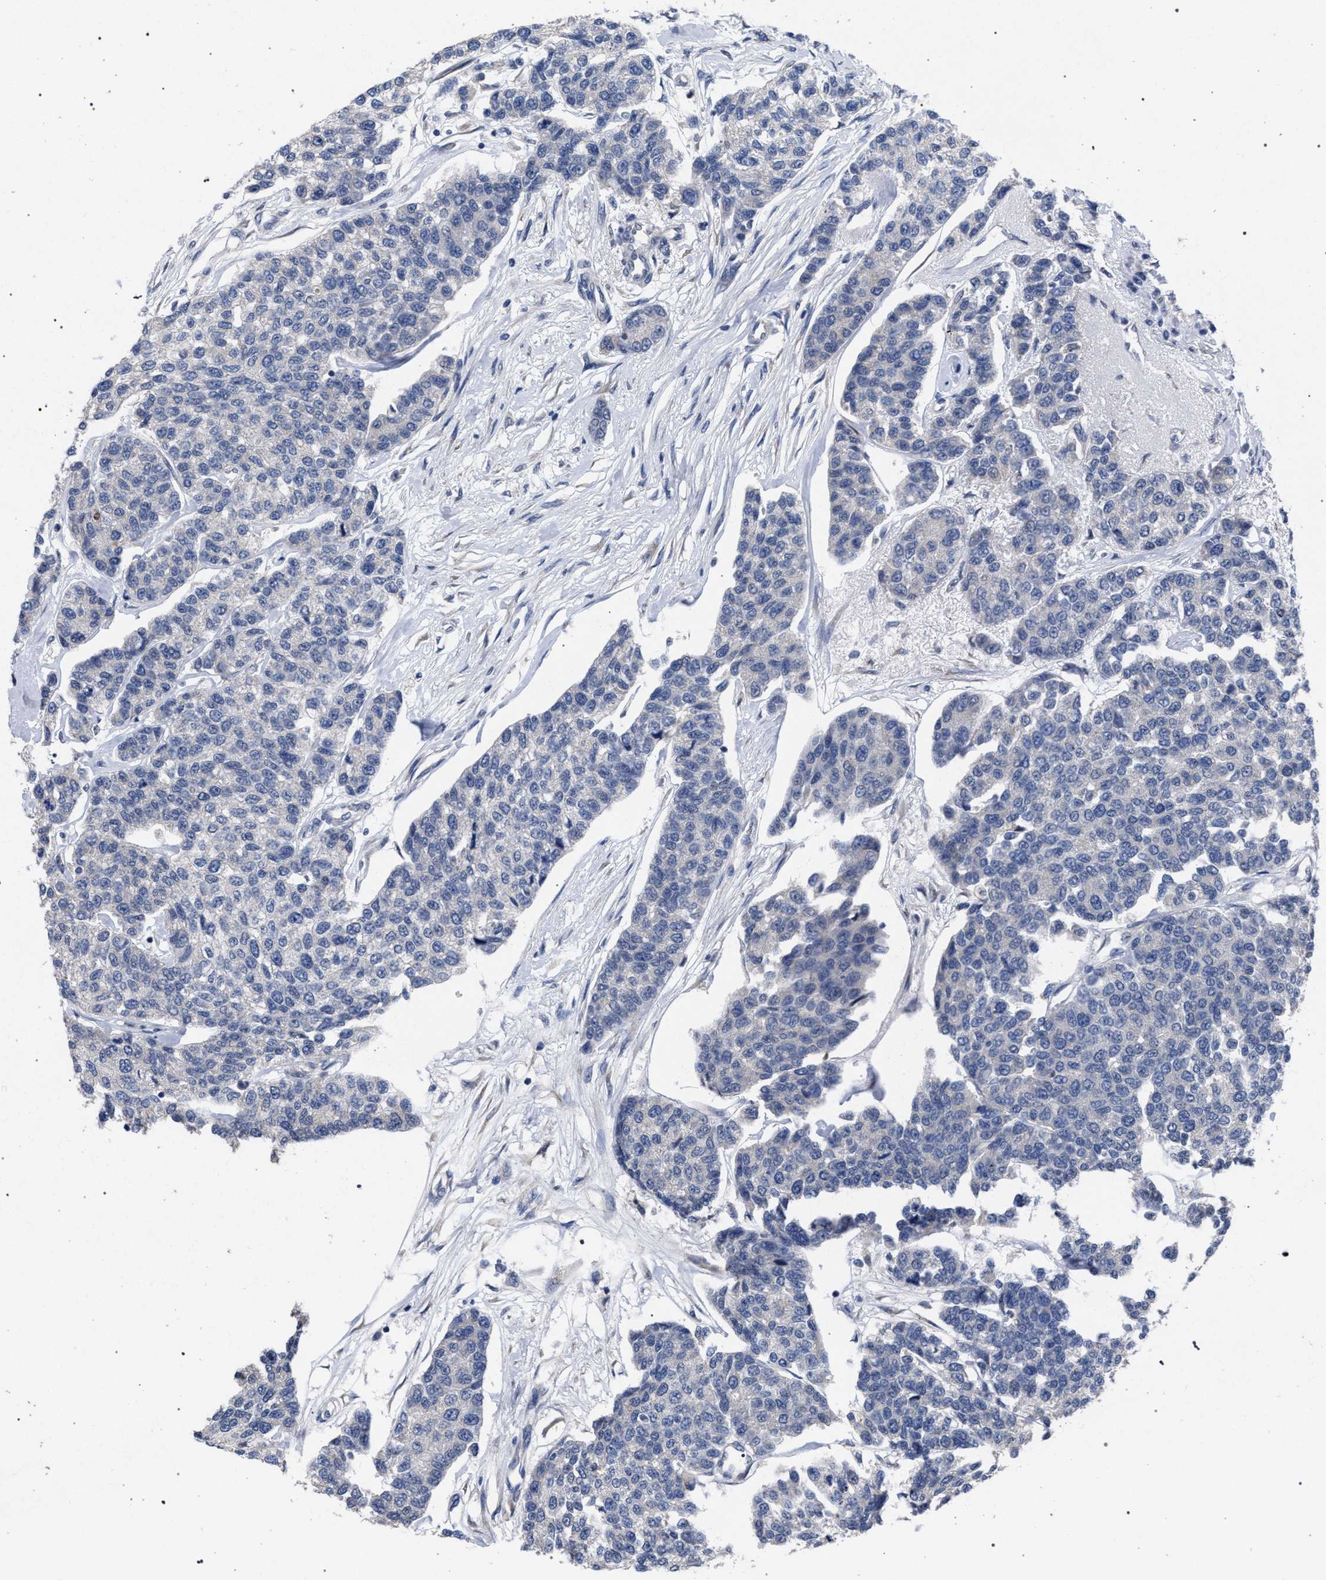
{"staining": {"intensity": "negative", "quantity": "none", "location": "none"}, "tissue": "breast cancer", "cell_type": "Tumor cells", "image_type": "cancer", "snomed": [{"axis": "morphology", "description": "Duct carcinoma"}, {"axis": "topography", "description": "Breast"}], "caption": "Intraductal carcinoma (breast) was stained to show a protein in brown. There is no significant positivity in tumor cells.", "gene": "GOLGA2", "patient": {"sex": "female", "age": 51}}